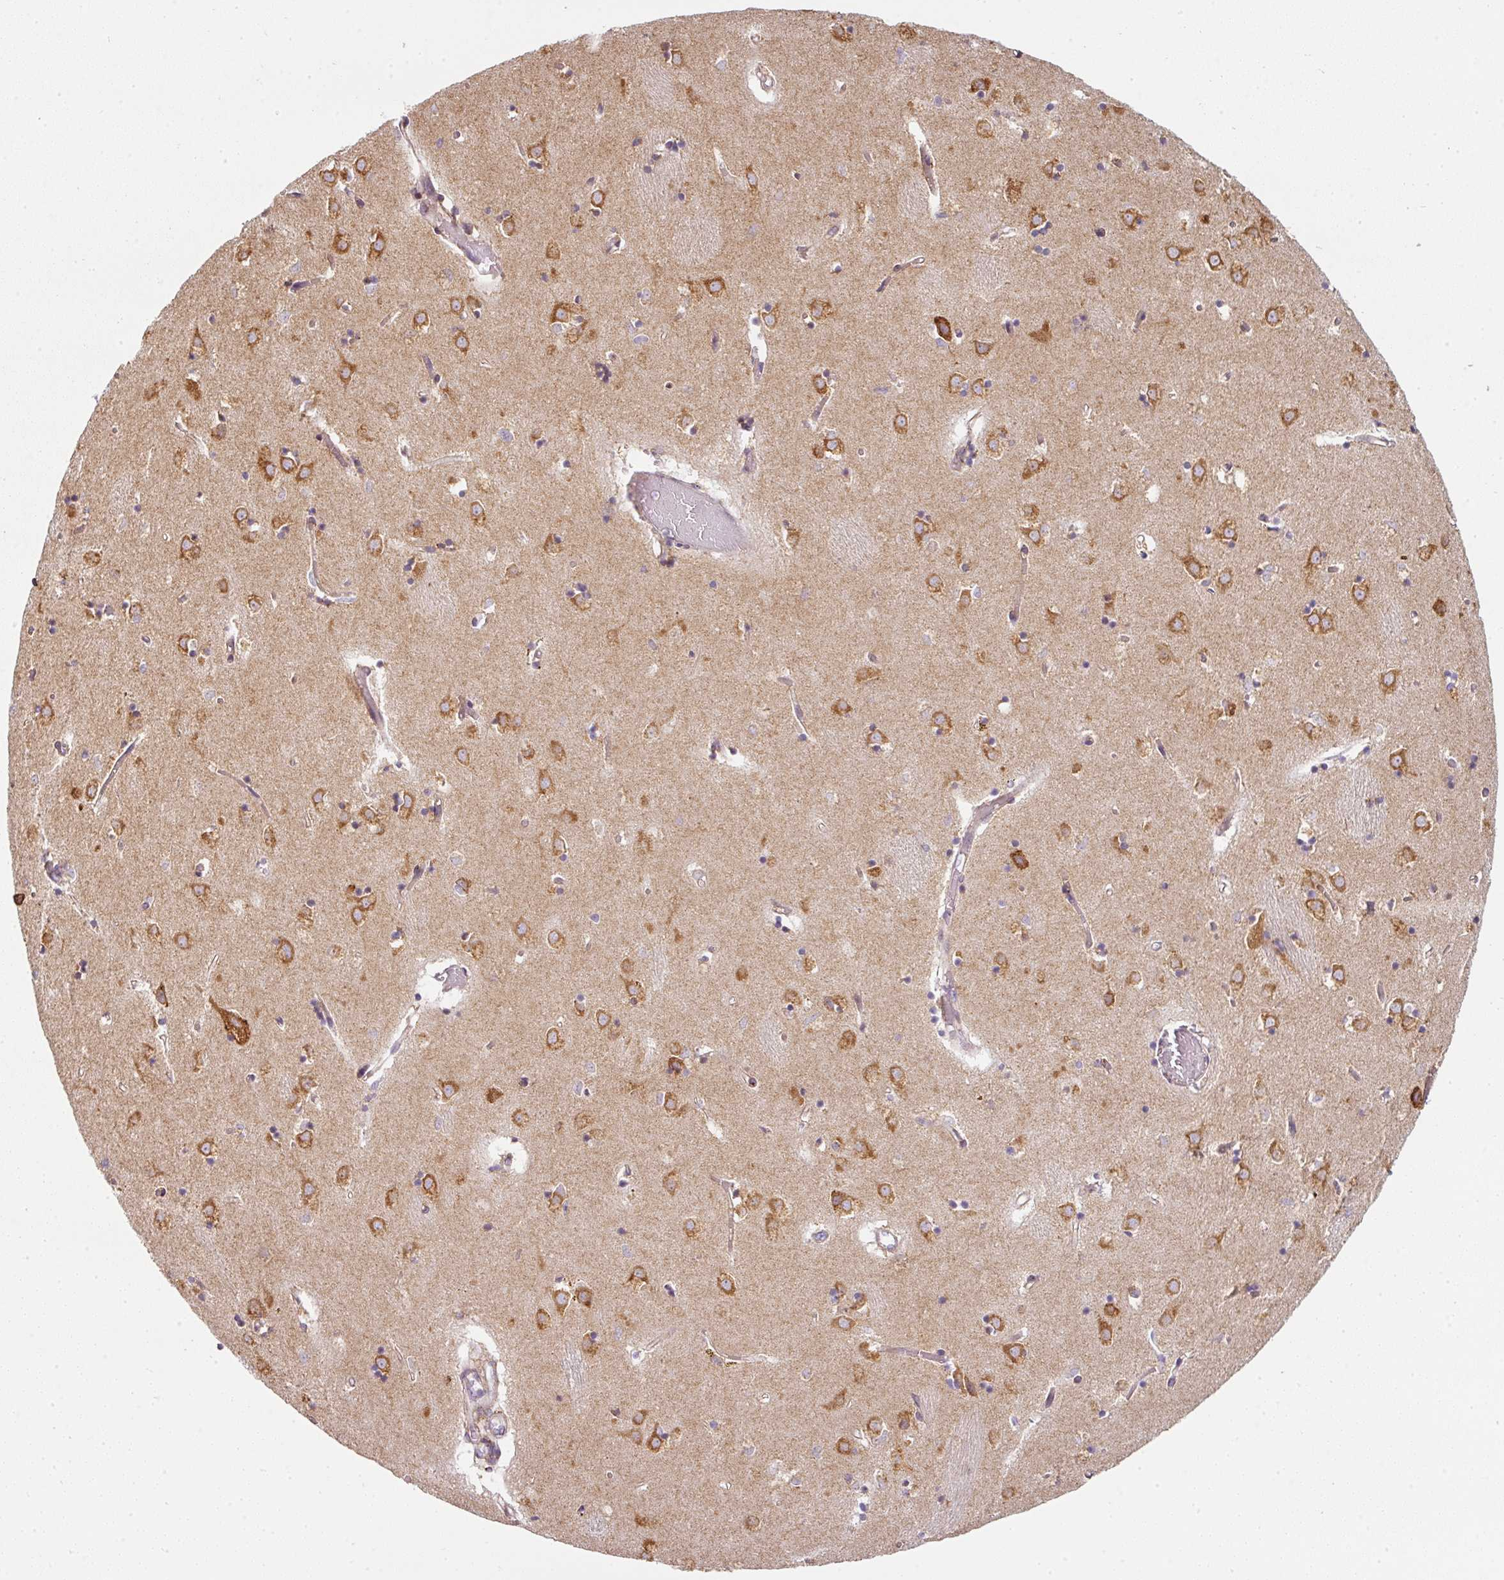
{"staining": {"intensity": "negative", "quantity": "none", "location": "none"}, "tissue": "caudate", "cell_type": "Glial cells", "image_type": "normal", "snomed": [{"axis": "morphology", "description": "Normal tissue, NOS"}, {"axis": "topography", "description": "Lateral ventricle wall"}], "caption": "Glial cells are negative for protein expression in benign human caudate. (DAB IHC, high magnification).", "gene": "MORN4", "patient": {"sex": "male", "age": 70}}